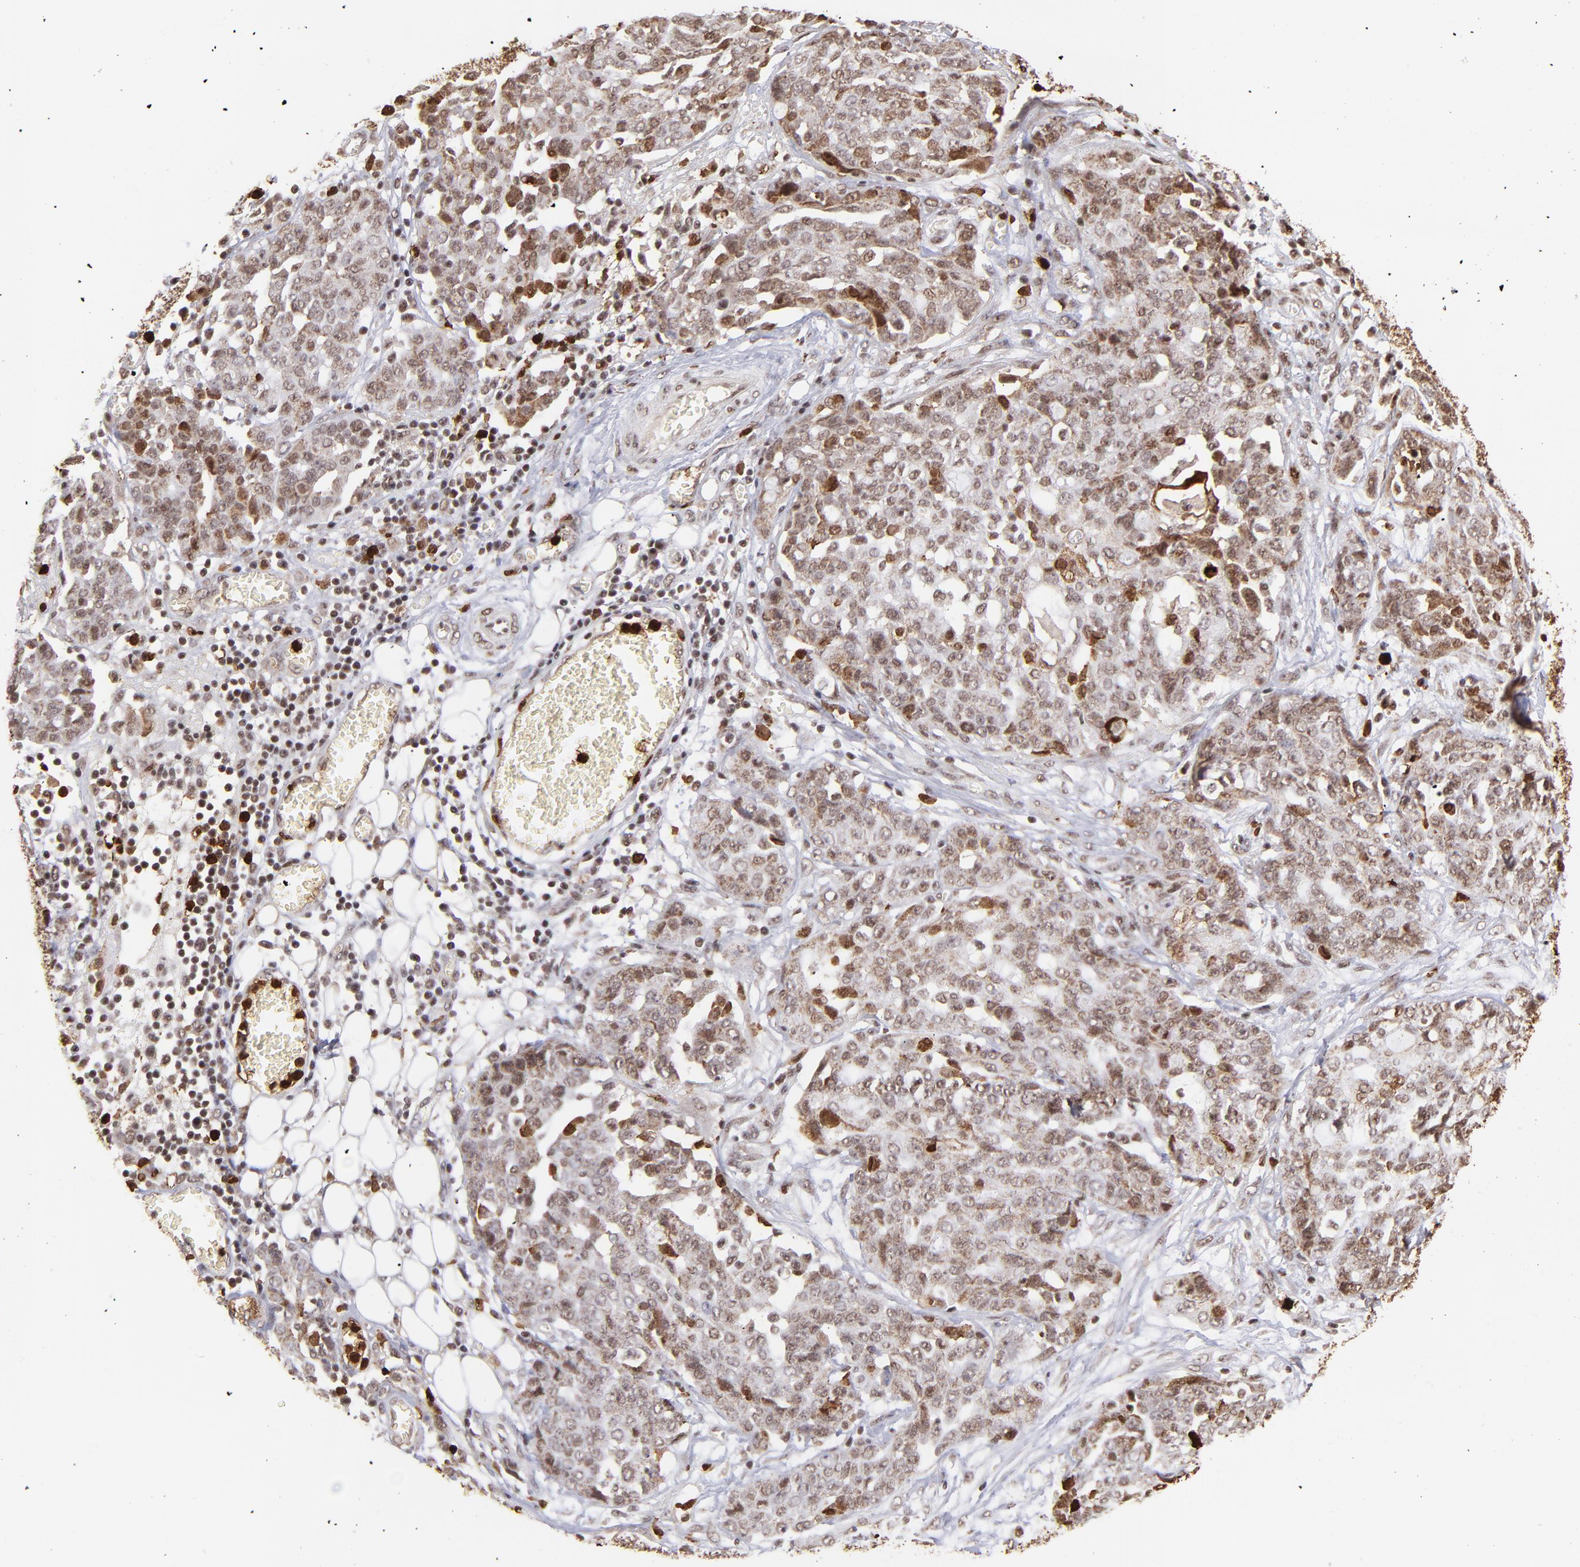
{"staining": {"intensity": "moderate", "quantity": ">75%", "location": "cytoplasmic/membranous,nuclear"}, "tissue": "ovarian cancer", "cell_type": "Tumor cells", "image_type": "cancer", "snomed": [{"axis": "morphology", "description": "Cystadenocarcinoma, serous, NOS"}, {"axis": "topography", "description": "Soft tissue"}, {"axis": "topography", "description": "Ovary"}], "caption": "Tumor cells show medium levels of moderate cytoplasmic/membranous and nuclear positivity in approximately >75% of cells in ovarian cancer (serous cystadenocarcinoma). (Brightfield microscopy of DAB IHC at high magnification).", "gene": "ZFX", "patient": {"sex": "female", "age": 57}}